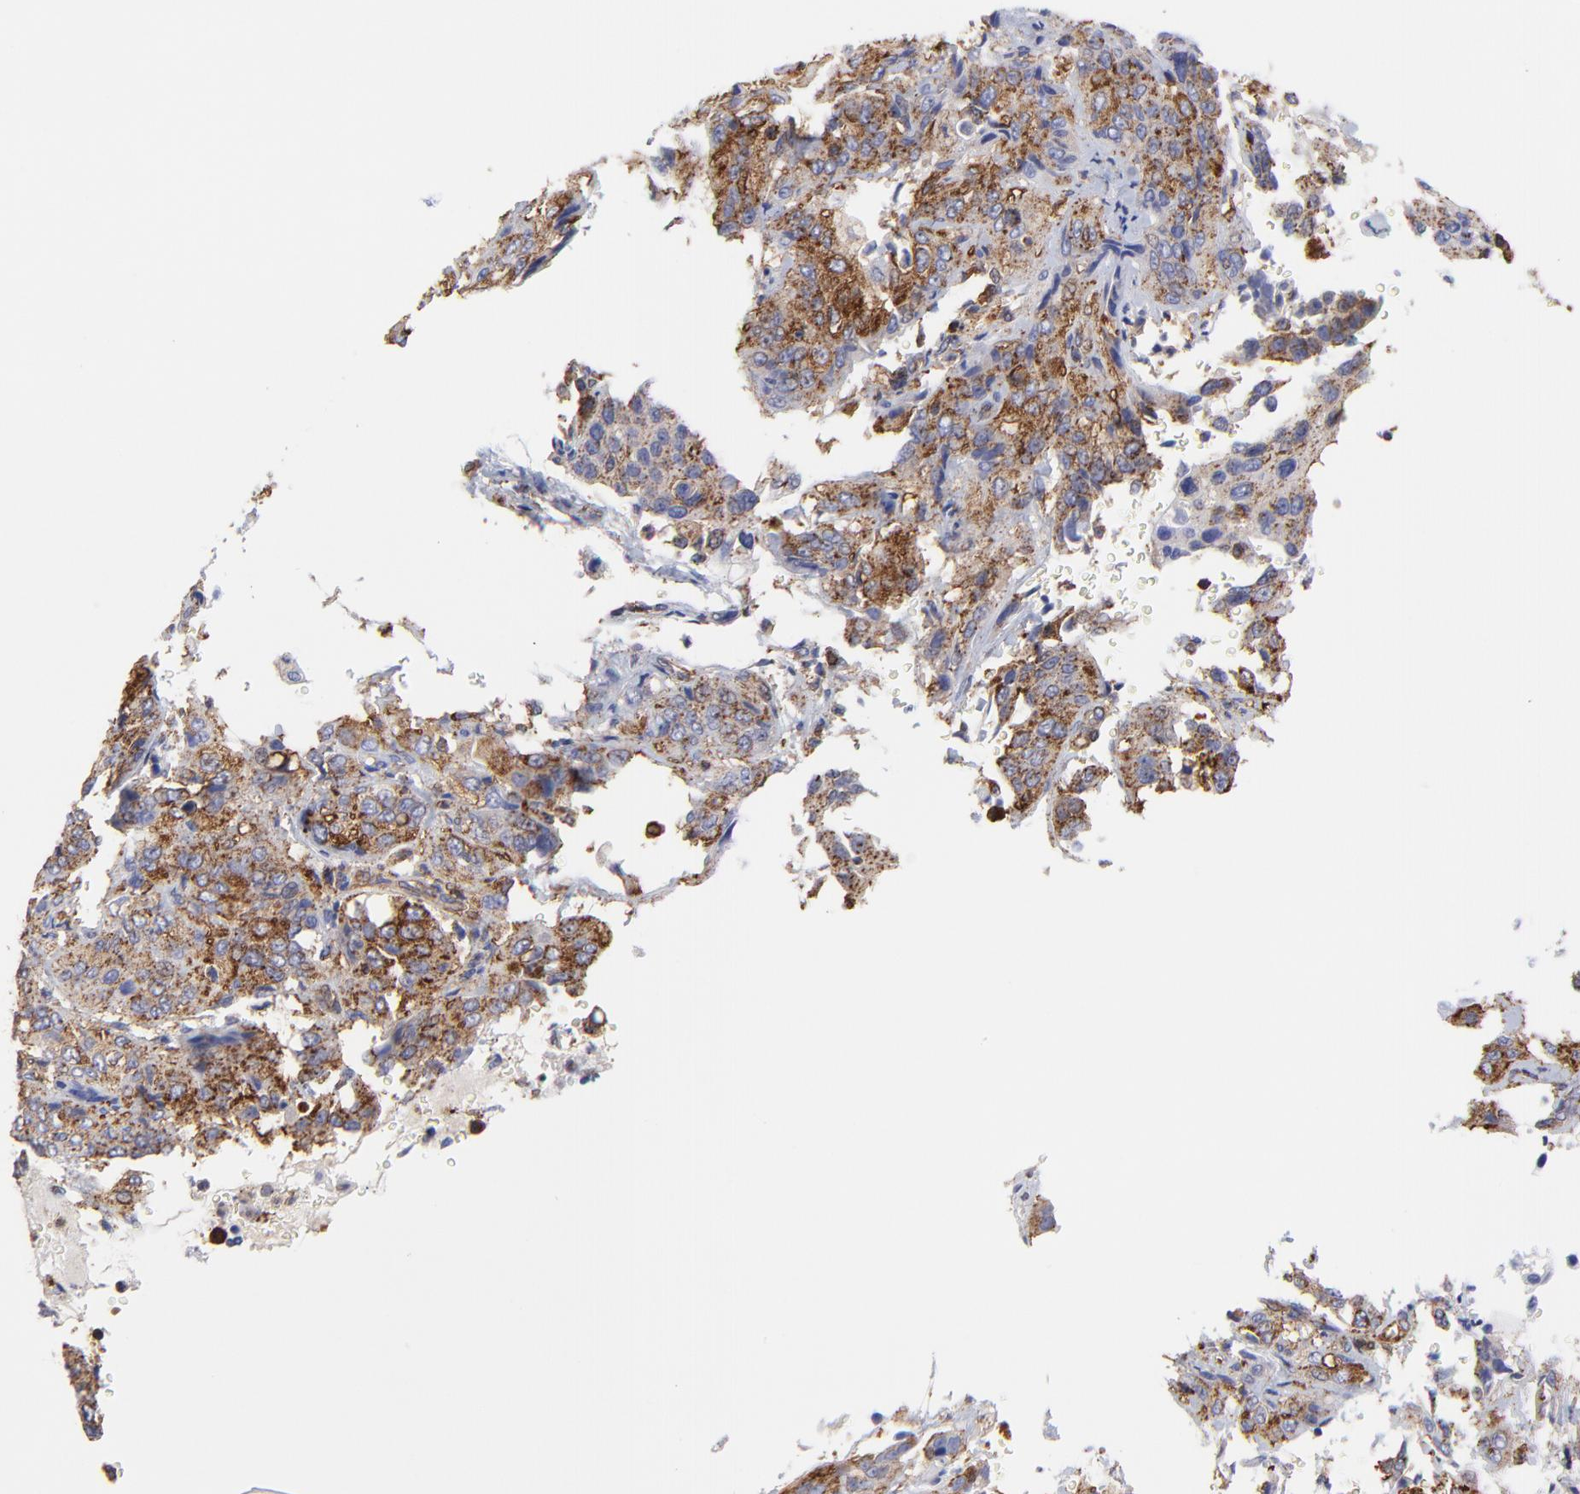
{"staining": {"intensity": "moderate", "quantity": ">75%", "location": "cytoplasmic/membranous"}, "tissue": "cervical cancer", "cell_type": "Tumor cells", "image_type": "cancer", "snomed": [{"axis": "morphology", "description": "Squamous cell carcinoma, NOS"}, {"axis": "topography", "description": "Cervix"}], "caption": "Squamous cell carcinoma (cervical) stained for a protein shows moderate cytoplasmic/membranous positivity in tumor cells. (DAB (3,3'-diaminobenzidine) = brown stain, brightfield microscopy at high magnification).", "gene": "COX8C", "patient": {"sex": "female", "age": 41}}